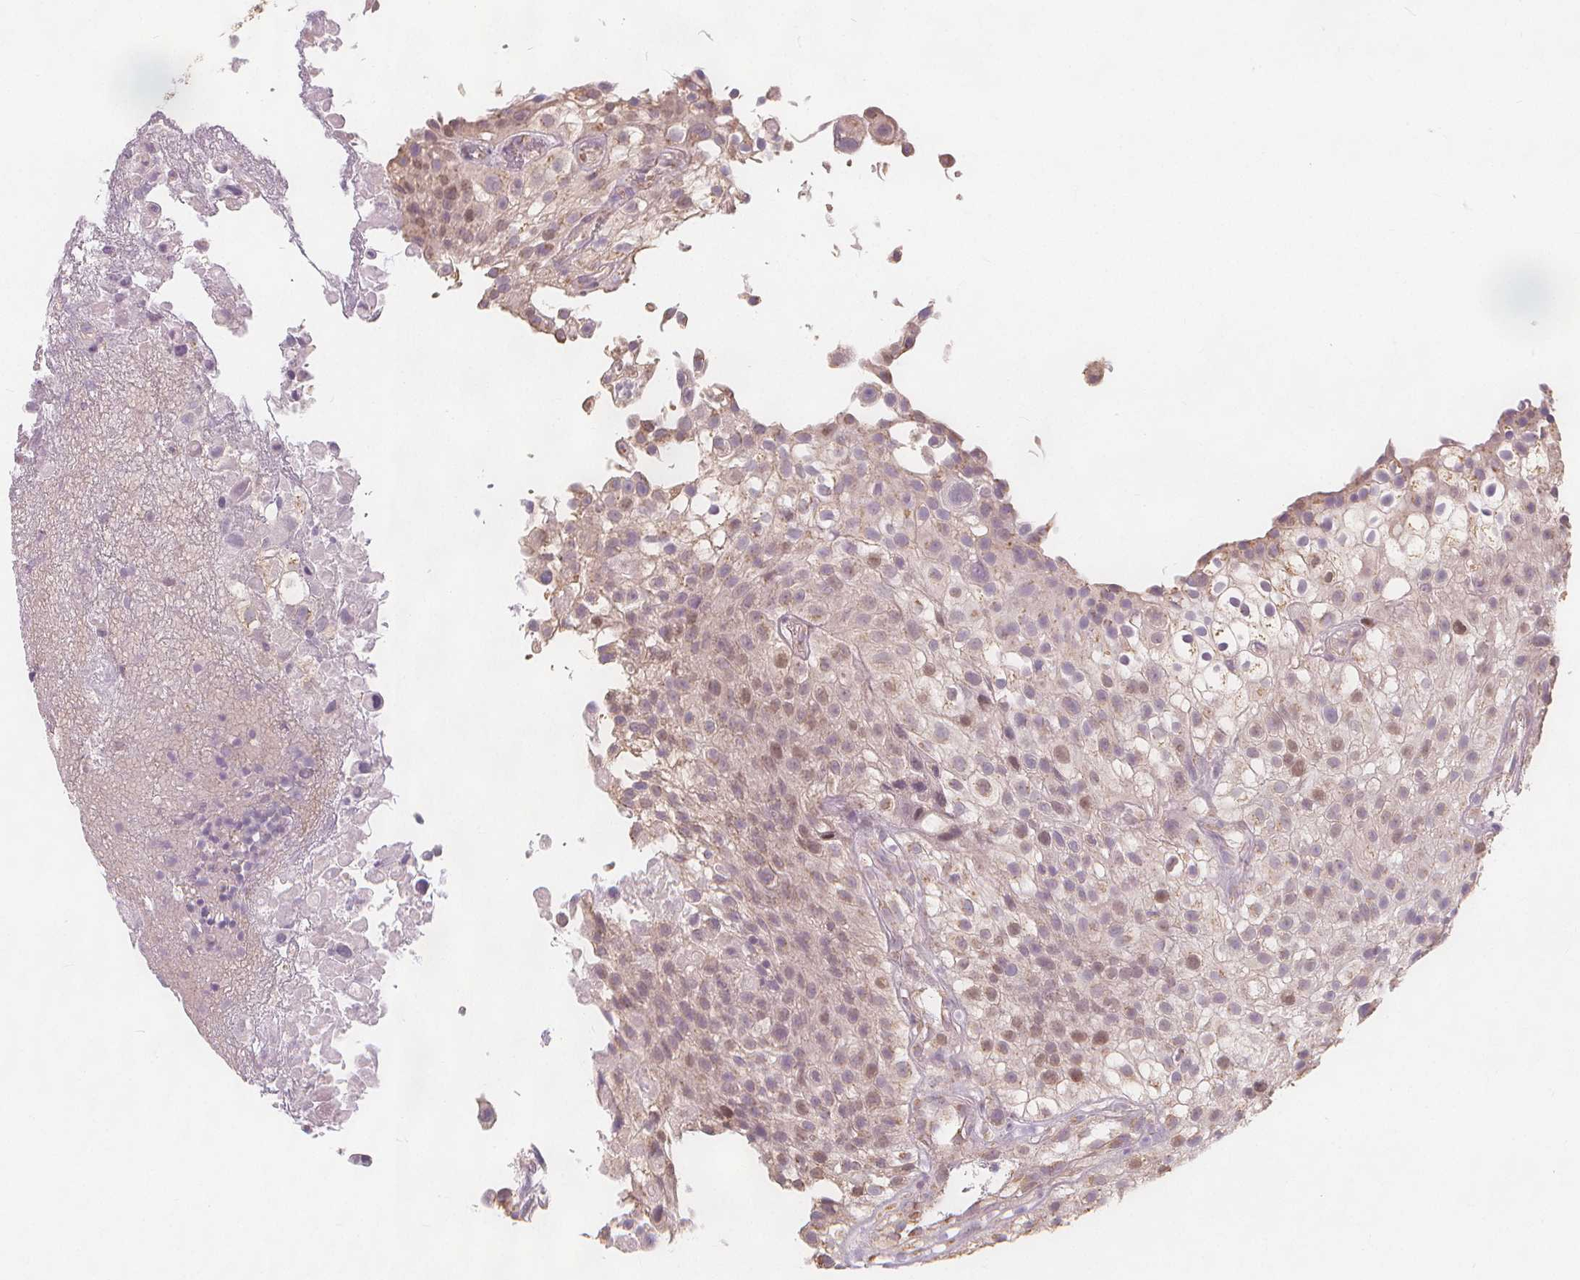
{"staining": {"intensity": "weak", "quantity": "25%-75%", "location": "nuclear"}, "tissue": "urothelial cancer", "cell_type": "Tumor cells", "image_type": "cancer", "snomed": [{"axis": "morphology", "description": "Urothelial carcinoma, High grade"}, {"axis": "topography", "description": "Urinary bladder"}], "caption": "This histopathology image exhibits IHC staining of human urothelial cancer, with low weak nuclear expression in approximately 25%-75% of tumor cells.", "gene": "TIPIN", "patient": {"sex": "male", "age": 56}}